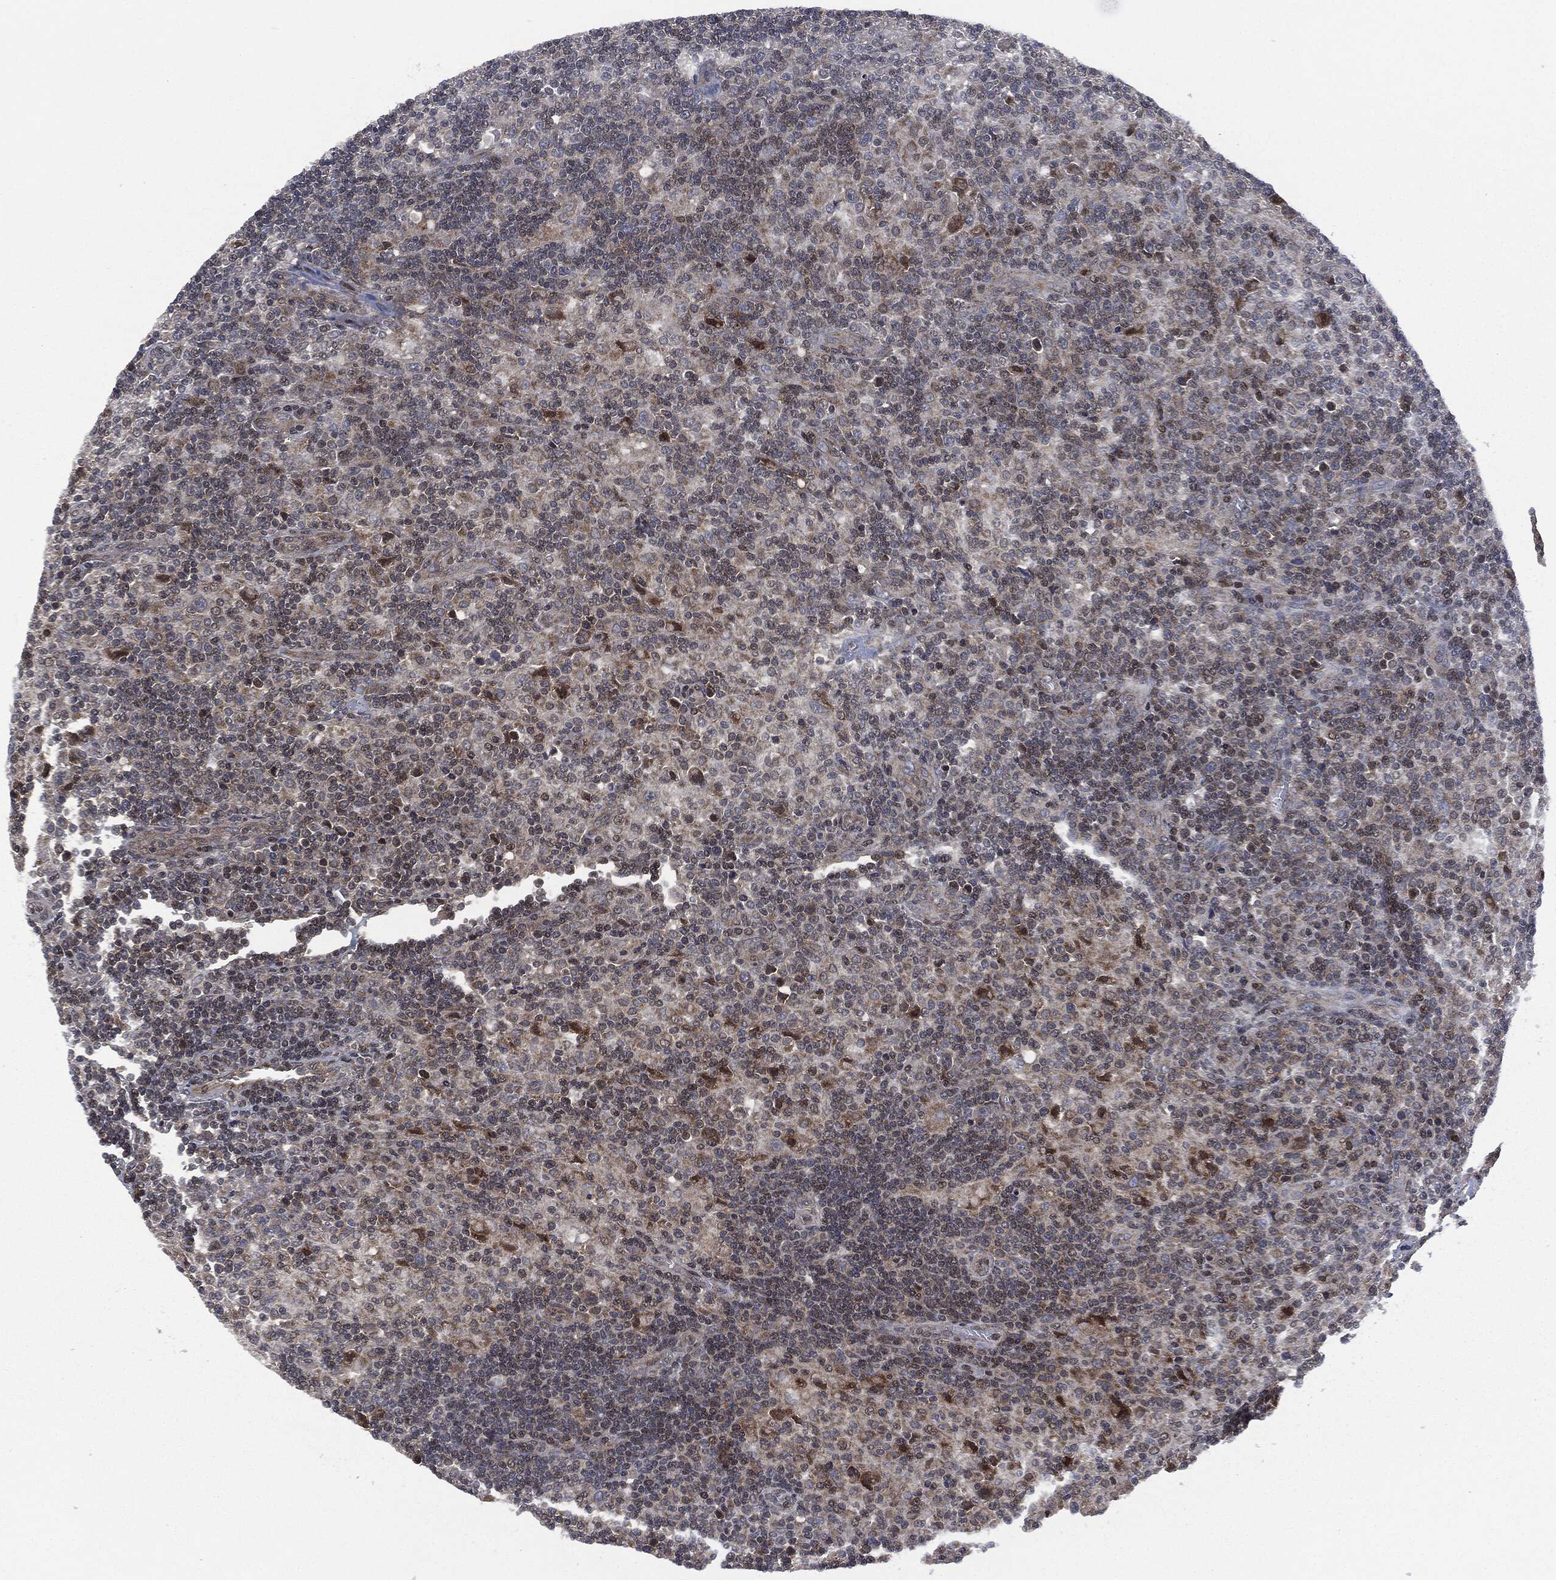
{"staining": {"intensity": "strong", "quantity": "<25%", "location": "cytoplasmic/membranous"}, "tissue": "lymphoma", "cell_type": "Tumor cells", "image_type": "cancer", "snomed": [{"axis": "morphology", "description": "Hodgkin's disease, NOS"}, {"axis": "topography", "description": "Lymph node"}], "caption": "This is an image of immunohistochemistry staining of Hodgkin's disease, which shows strong positivity in the cytoplasmic/membranous of tumor cells.", "gene": "HRAS", "patient": {"sex": "male", "age": 70}}